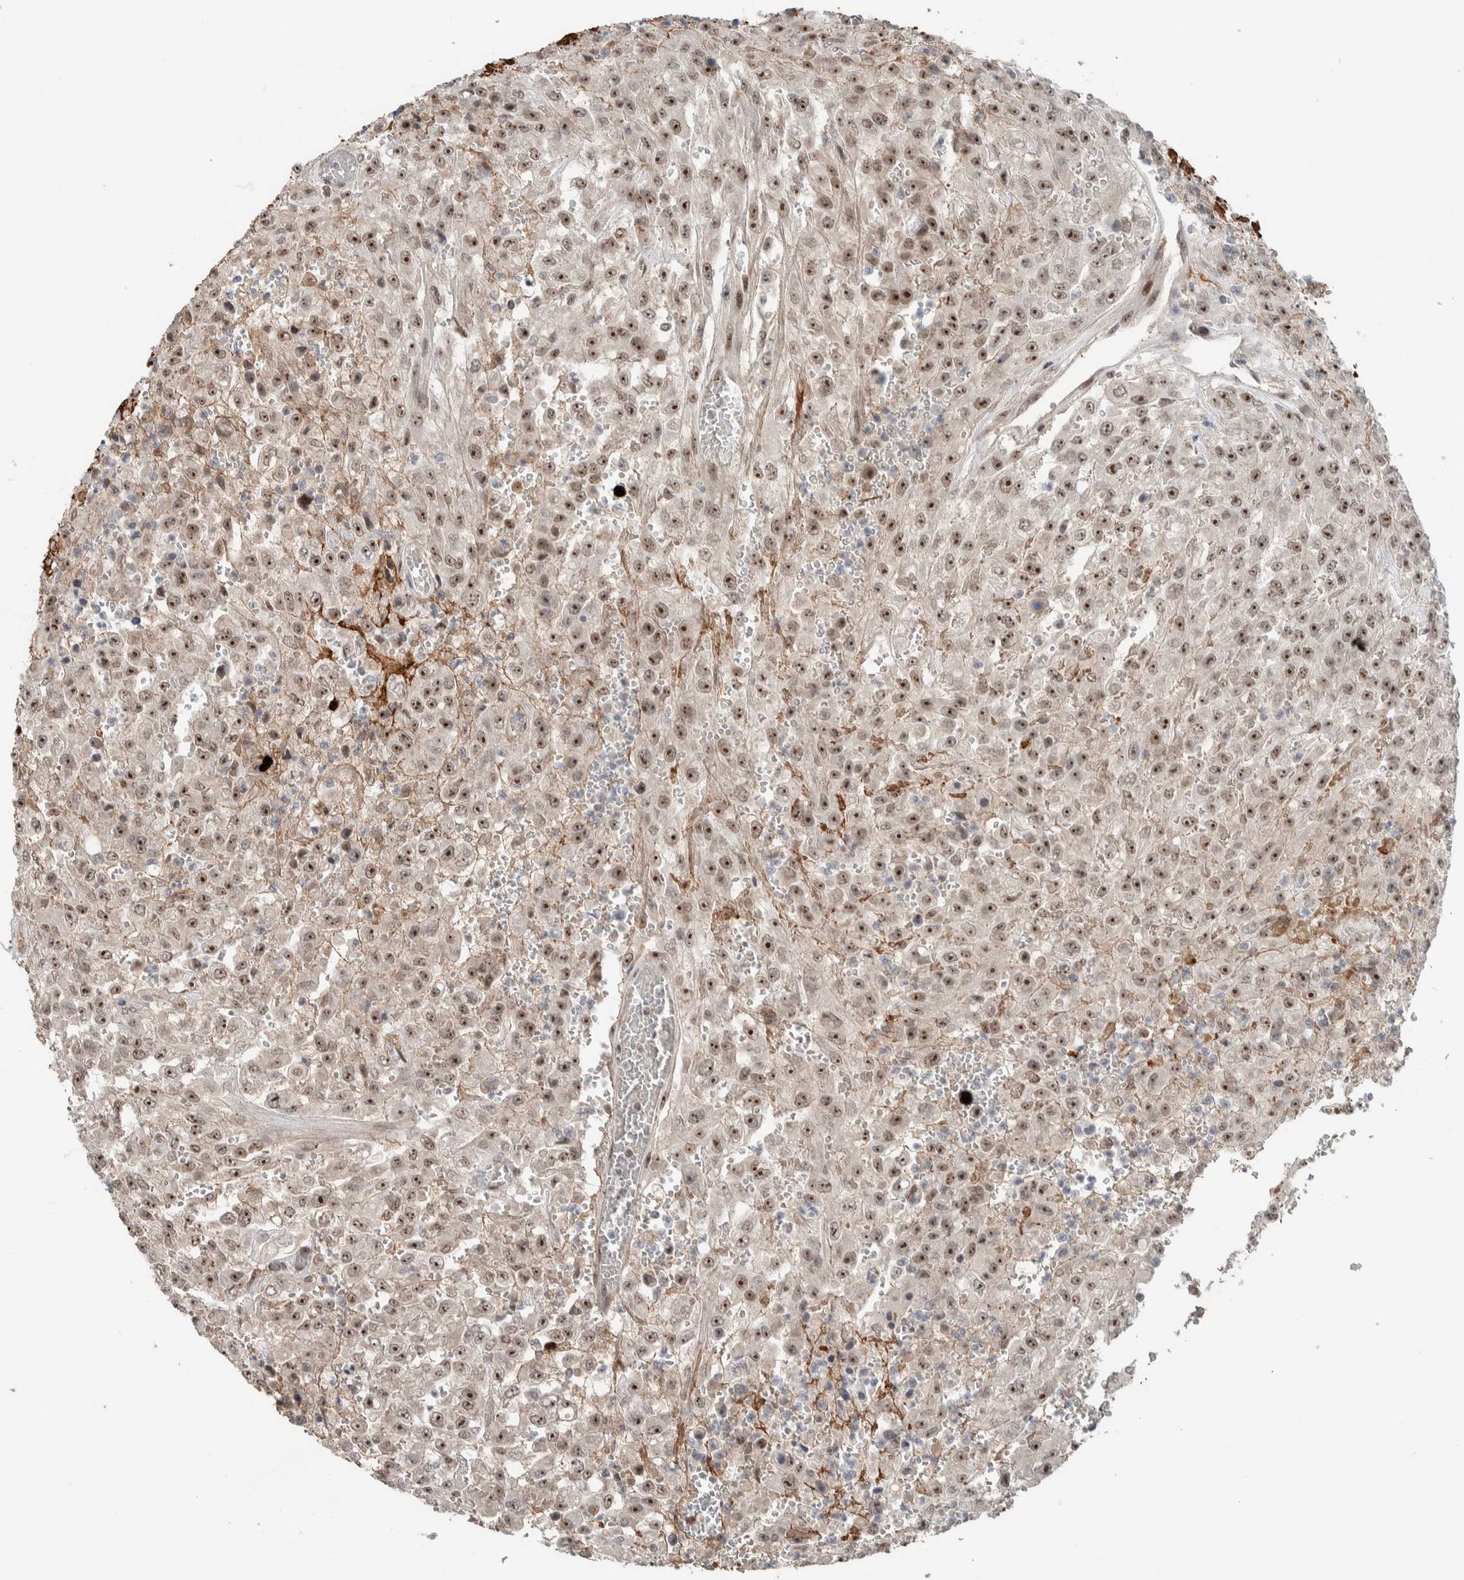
{"staining": {"intensity": "strong", "quantity": ">75%", "location": "nuclear"}, "tissue": "urothelial cancer", "cell_type": "Tumor cells", "image_type": "cancer", "snomed": [{"axis": "morphology", "description": "Urothelial carcinoma, High grade"}, {"axis": "topography", "description": "Urinary bladder"}], "caption": "High-grade urothelial carcinoma stained with immunohistochemistry (IHC) exhibits strong nuclear staining in approximately >75% of tumor cells.", "gene": "ZFP91", "patient": {"sex": "male", "age": 46}}